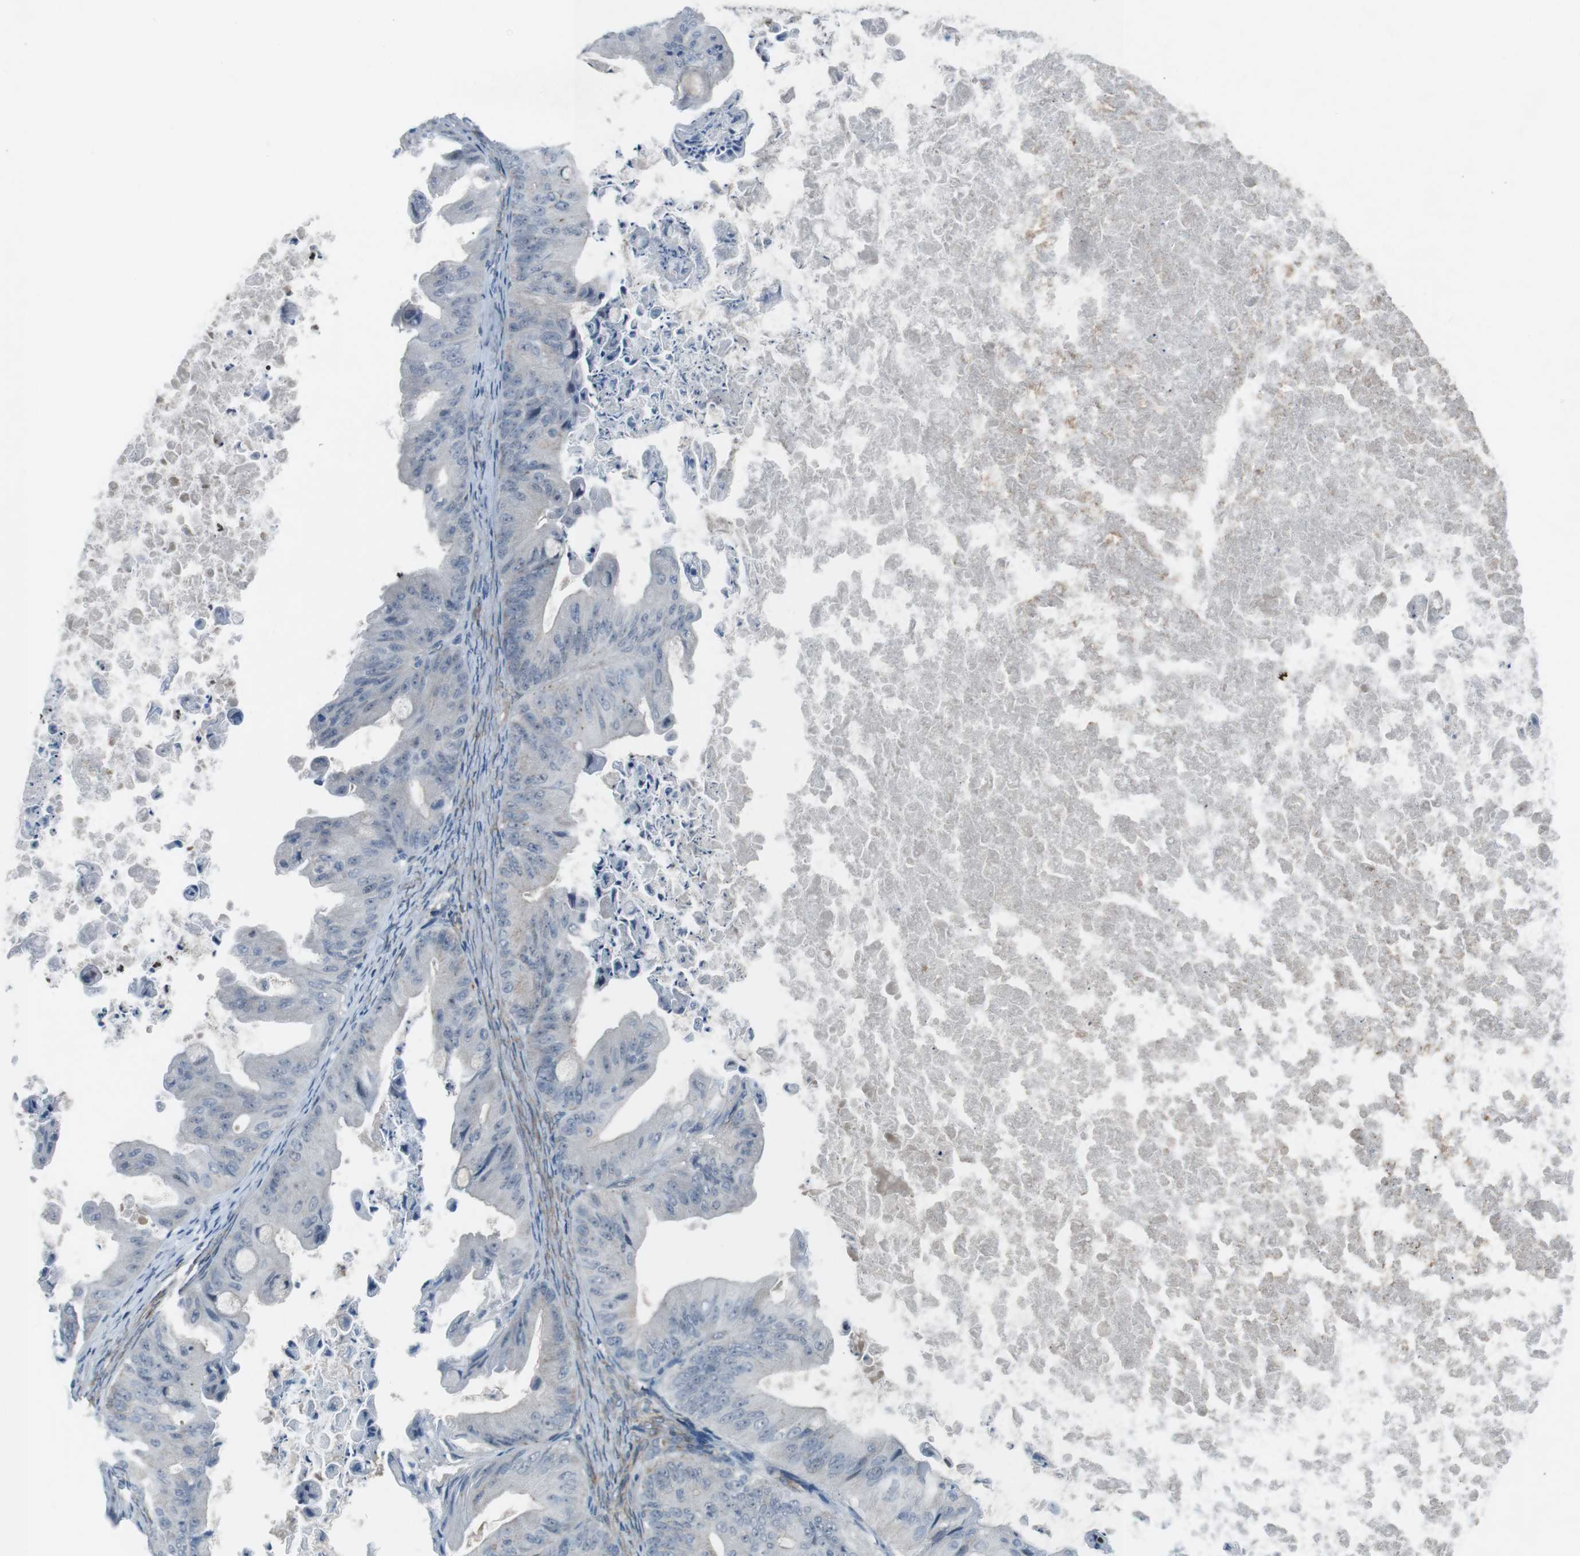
{"staining": {"intensity": "negative", "quantity": "none", "location": "none"}, "tissue": "ovarian cancer", "cell_type": "Tumor cells", "image_type": "cancer", "snomed": [{"axis": "morphology", "description": "Cystadenocarcinoma, mucinous, NOS"}, {"axis": "topography", "description": "Ovary"}], "caption": "Immunohistochemistry of human ovarian cancer demonstrates no positivity in tumor cells.", "gene": "ANK2", "patient": {"sex": "female", "age": 37}}